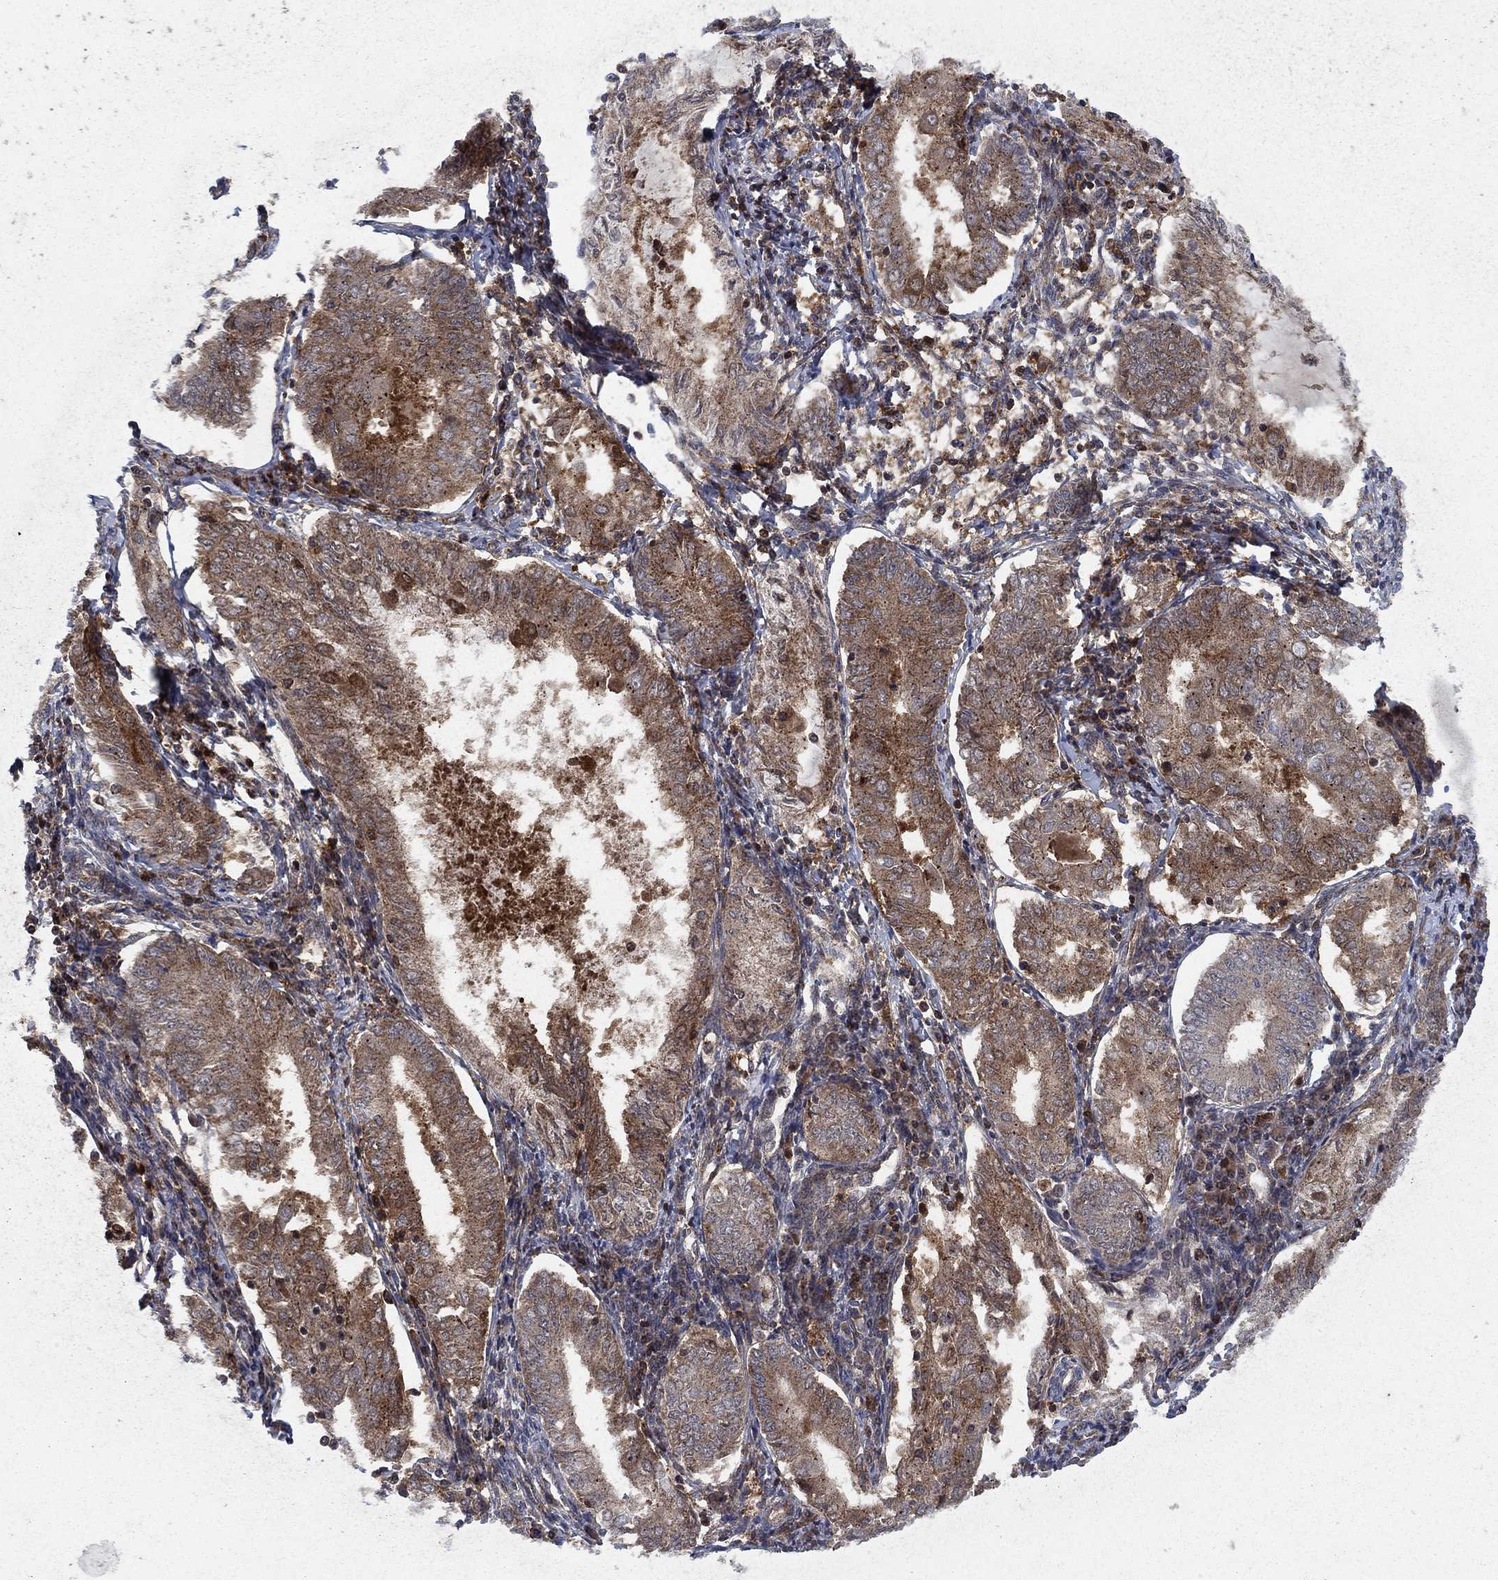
{"staining": {"intensity": "moderate", "quantity": "25%-75%", "location": "cytoplasmic/membranous"}, "tissue": "endometrial cancer", "cell_type": "Tumor cells", "image_type": "cancer", "snomed": [{"axis": "morphology", "description": "Adenocarcinoma, NOS"}, {"axis": "topography", "description": "Endometrium"}], "caption": "High-magnification brightfield microscopy of endometrial cancer (adenocarcinoma) stained with DAB (3,3'-diaminobenzidine) (brown) and counterstained with hematoxylin (blue). tumor cells exhibit moderate cytoplasmic/membranous staining is identified in about25%-75% of cells.", "gene": "IFI35", "patient": {"sex": "female", "age": 68}}